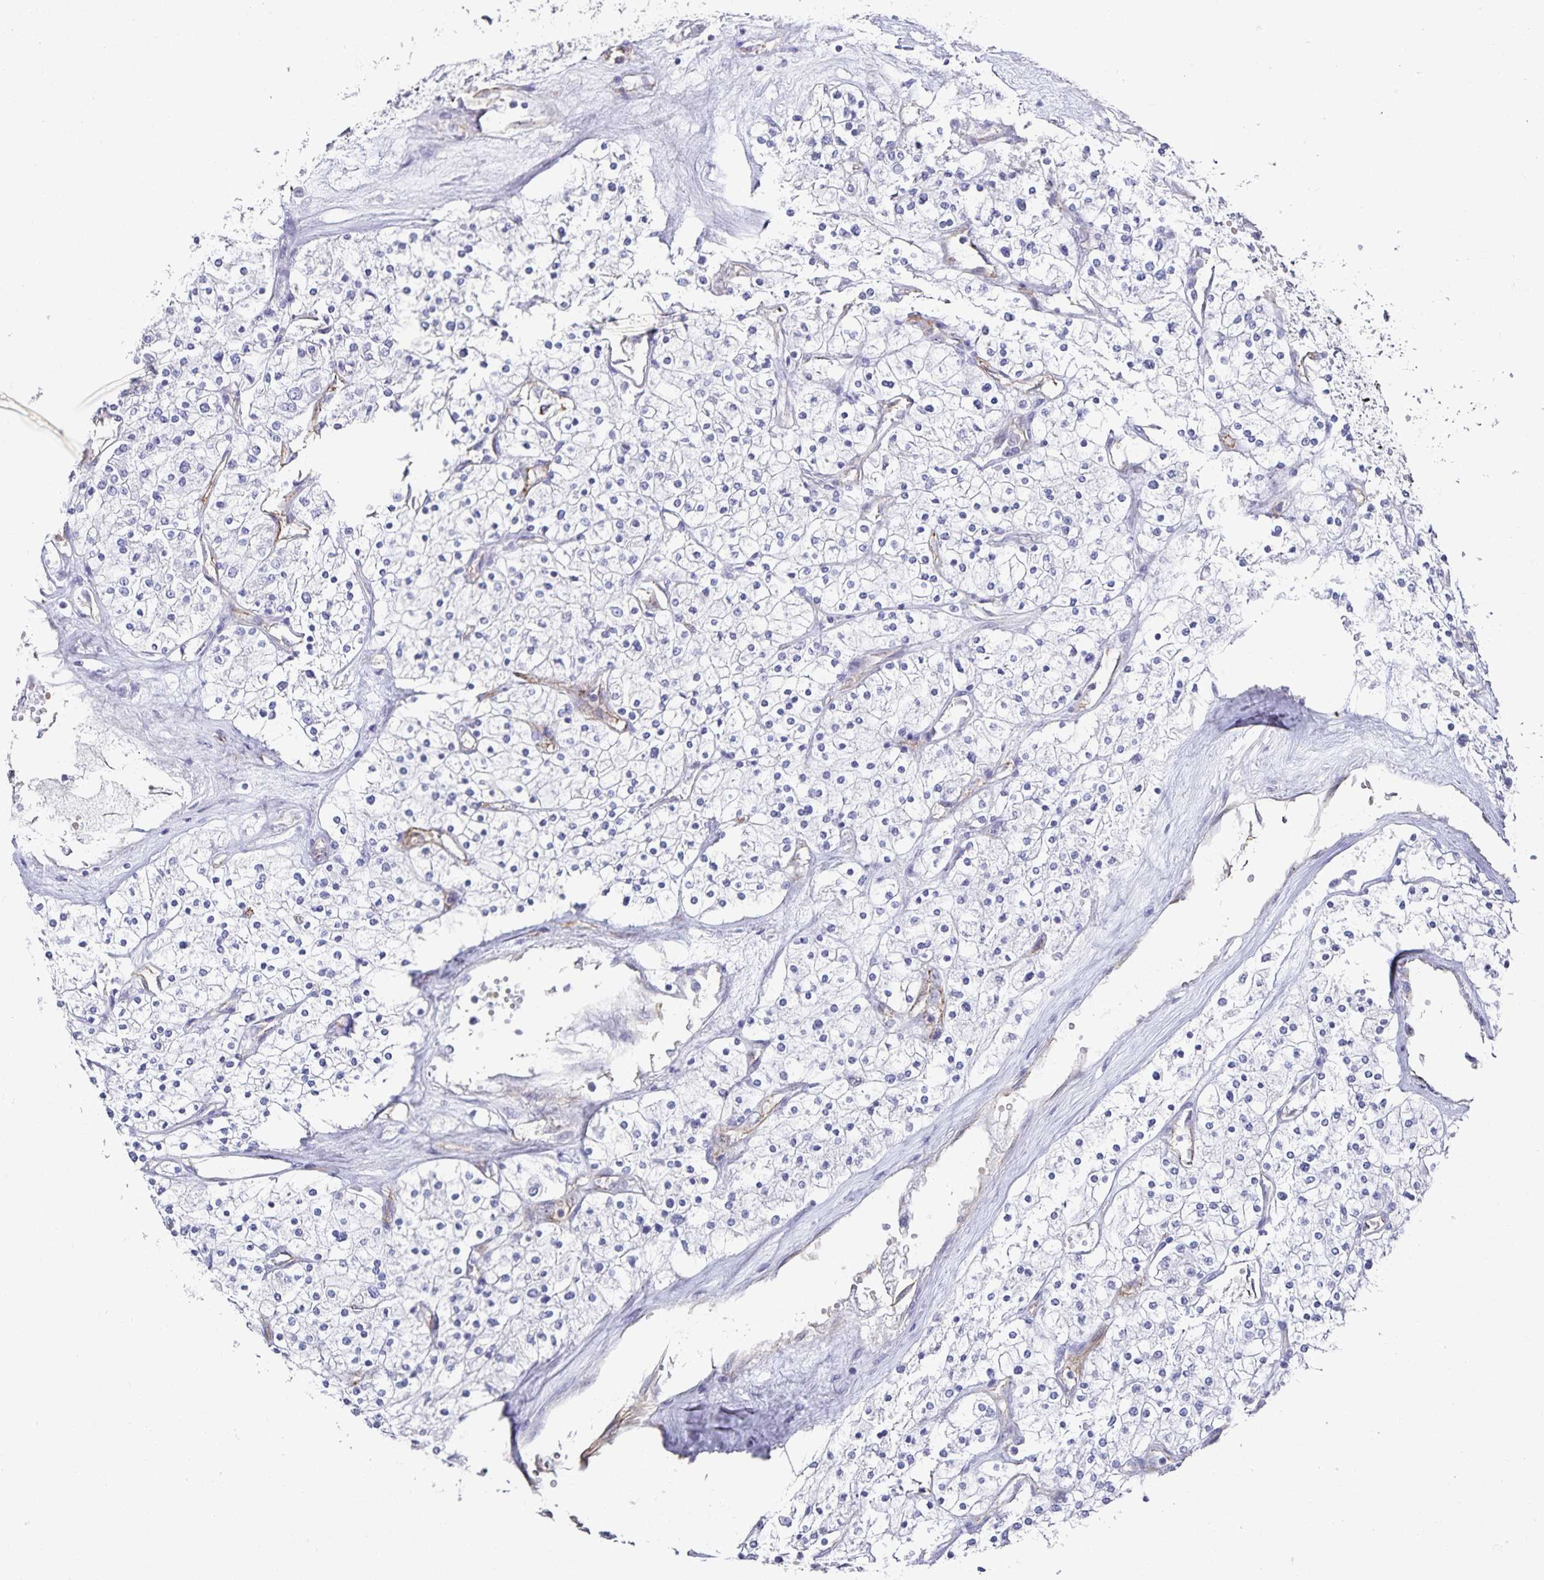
{"staining": {"intensity": "negative", "quantity": "none", "location": "none"}, "tissue": "renal cancer", "cell_type": "Tumor cells", "image_type": "cancer", "snomed": [{"axis": "morphology", "description": "Adenocarcinoma, NOS"}, {"axis": "topography", "description": "Kidney"}], "caption": "Immunohistochemistry image of neoplastic tissue: adenocarcinoma (renal) stained with DAB displays no significant protein staining in tumor cells.", "gene": "PODXL", "patient": {"sex": "male", "age": 80}}